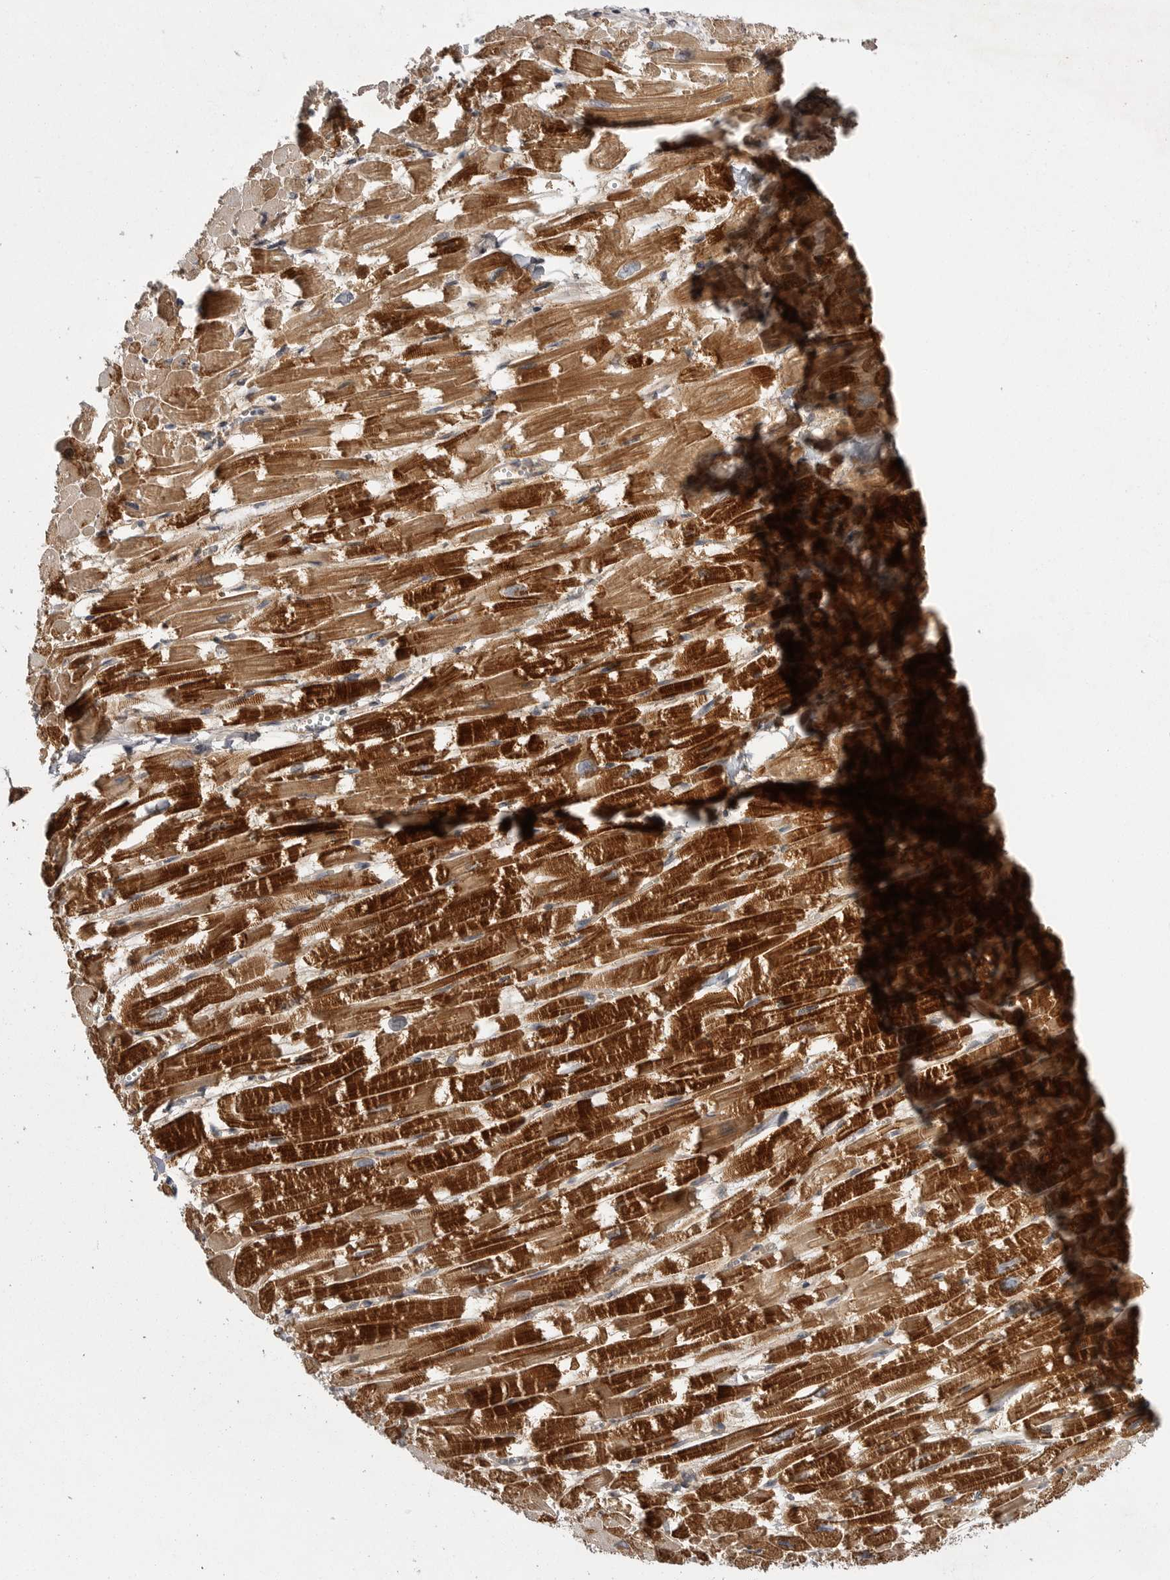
{"staining": {"intensity": "strong", "quantity": ">75%", "location": "cytoplasmic/membranous"}, "tissue": "heart muscle", "cell_type": "Cardiomyocytes", "image_type": "normal", "snomed": [{"axis": "morphology", "description": "Normal tissue, NOS"}, {"axis": "topography", "description": "Heart"}], "caption": "Heart muscle stained with immunohistochemistry exhibits strong cytoplasmic/membranous positivity in approximately >75% of cardiomyocytes. (DAB IHC, brown staining for protein, blue staining for nuclei).", "gene": "OSBPL9", "patient": {"sex": "male", "age": 54}}